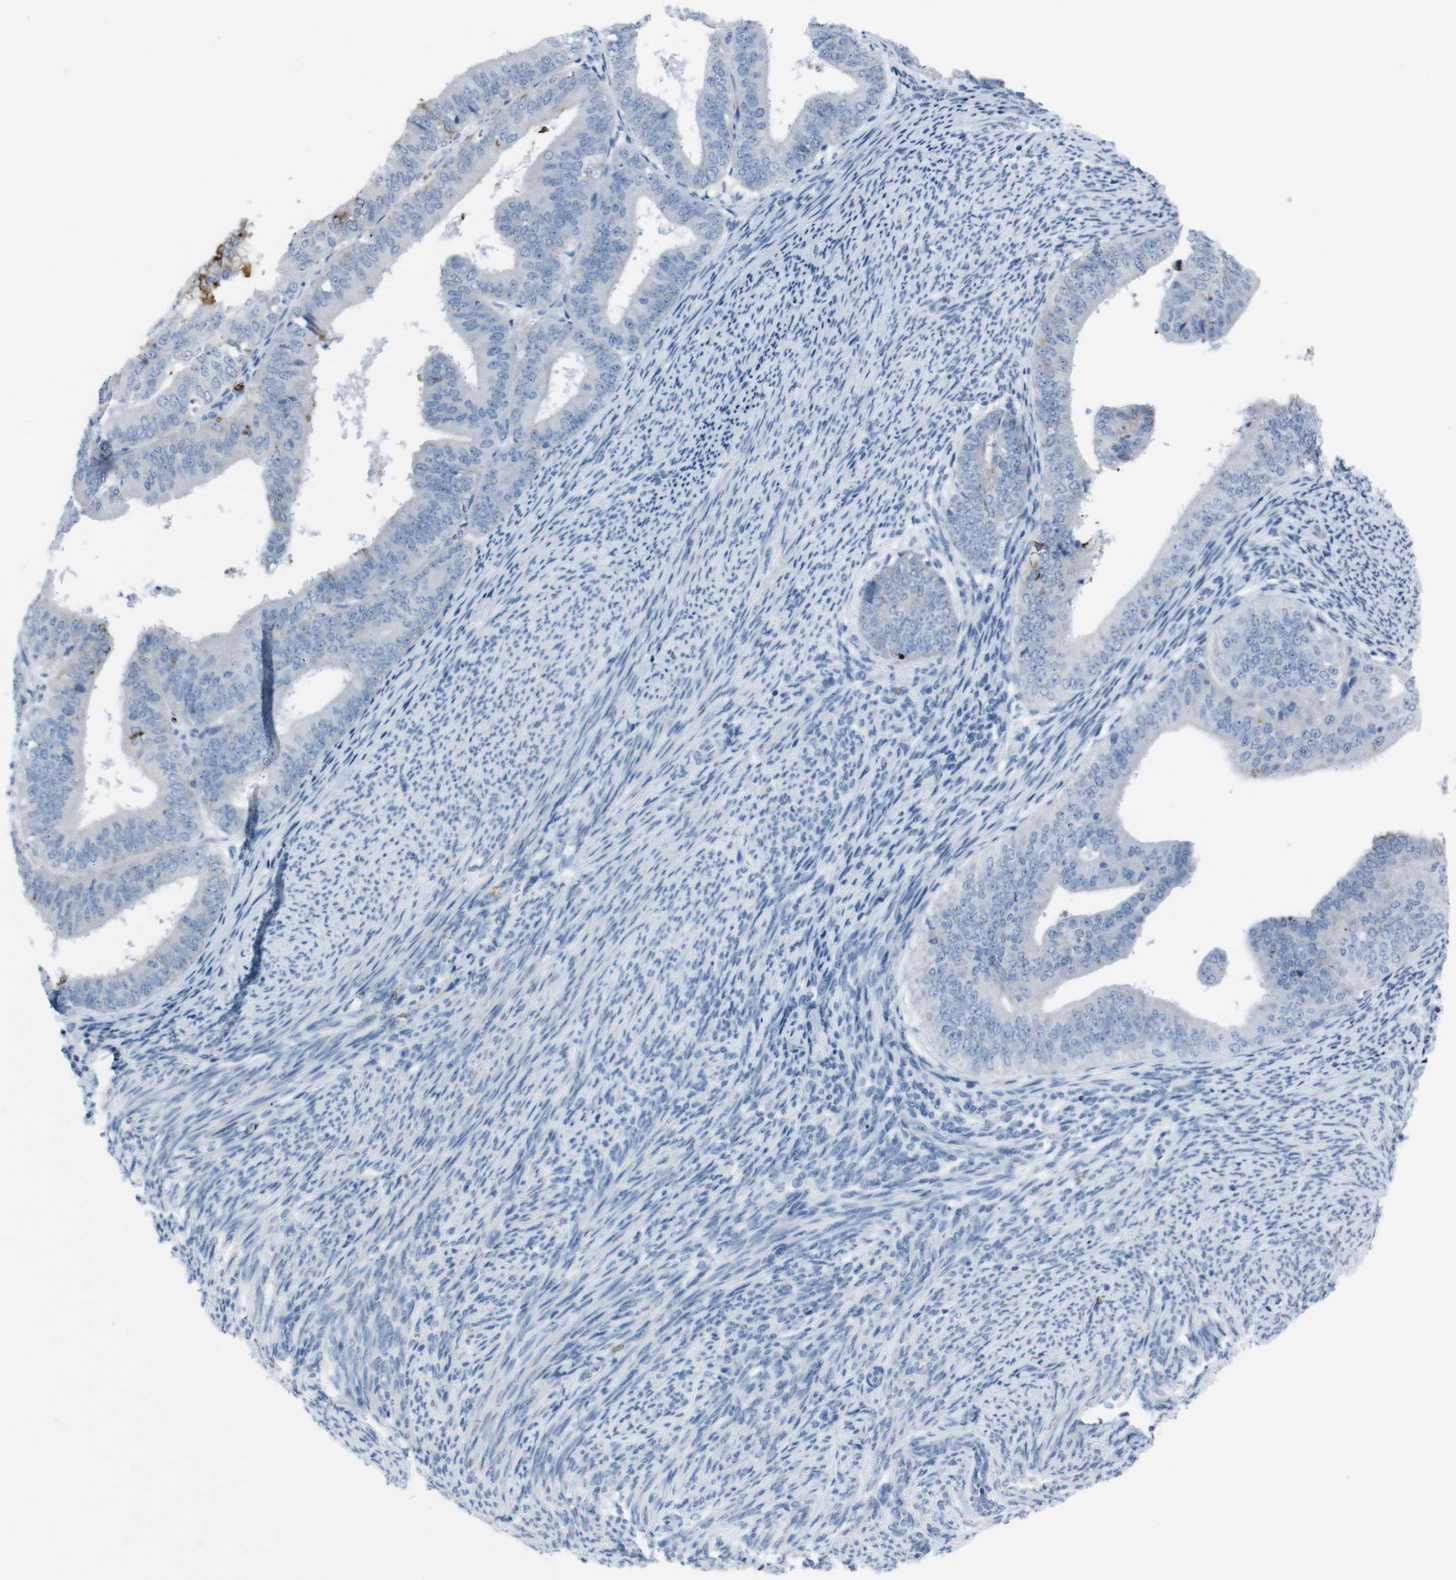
{"staining": {"intensity": "negative", "quantity": "none", "location": "none"}, "tissue": "endometrial cancer", "cell_type": "Tumor cells", "image_type": "cancer", "snomed": [{"axis": "morphology", "description": "Adenocarcinoma, NOS"}, {"axis": "topography", "description": "Endometrium"}], "caption": "Immunohistochemistry (IHC) of human endometrial cancer (adenocarcinoma) exhibits no expression in tumor cells.", "gene": "ST6GAL1", "patient": {"sex": "female", "age": 63}}